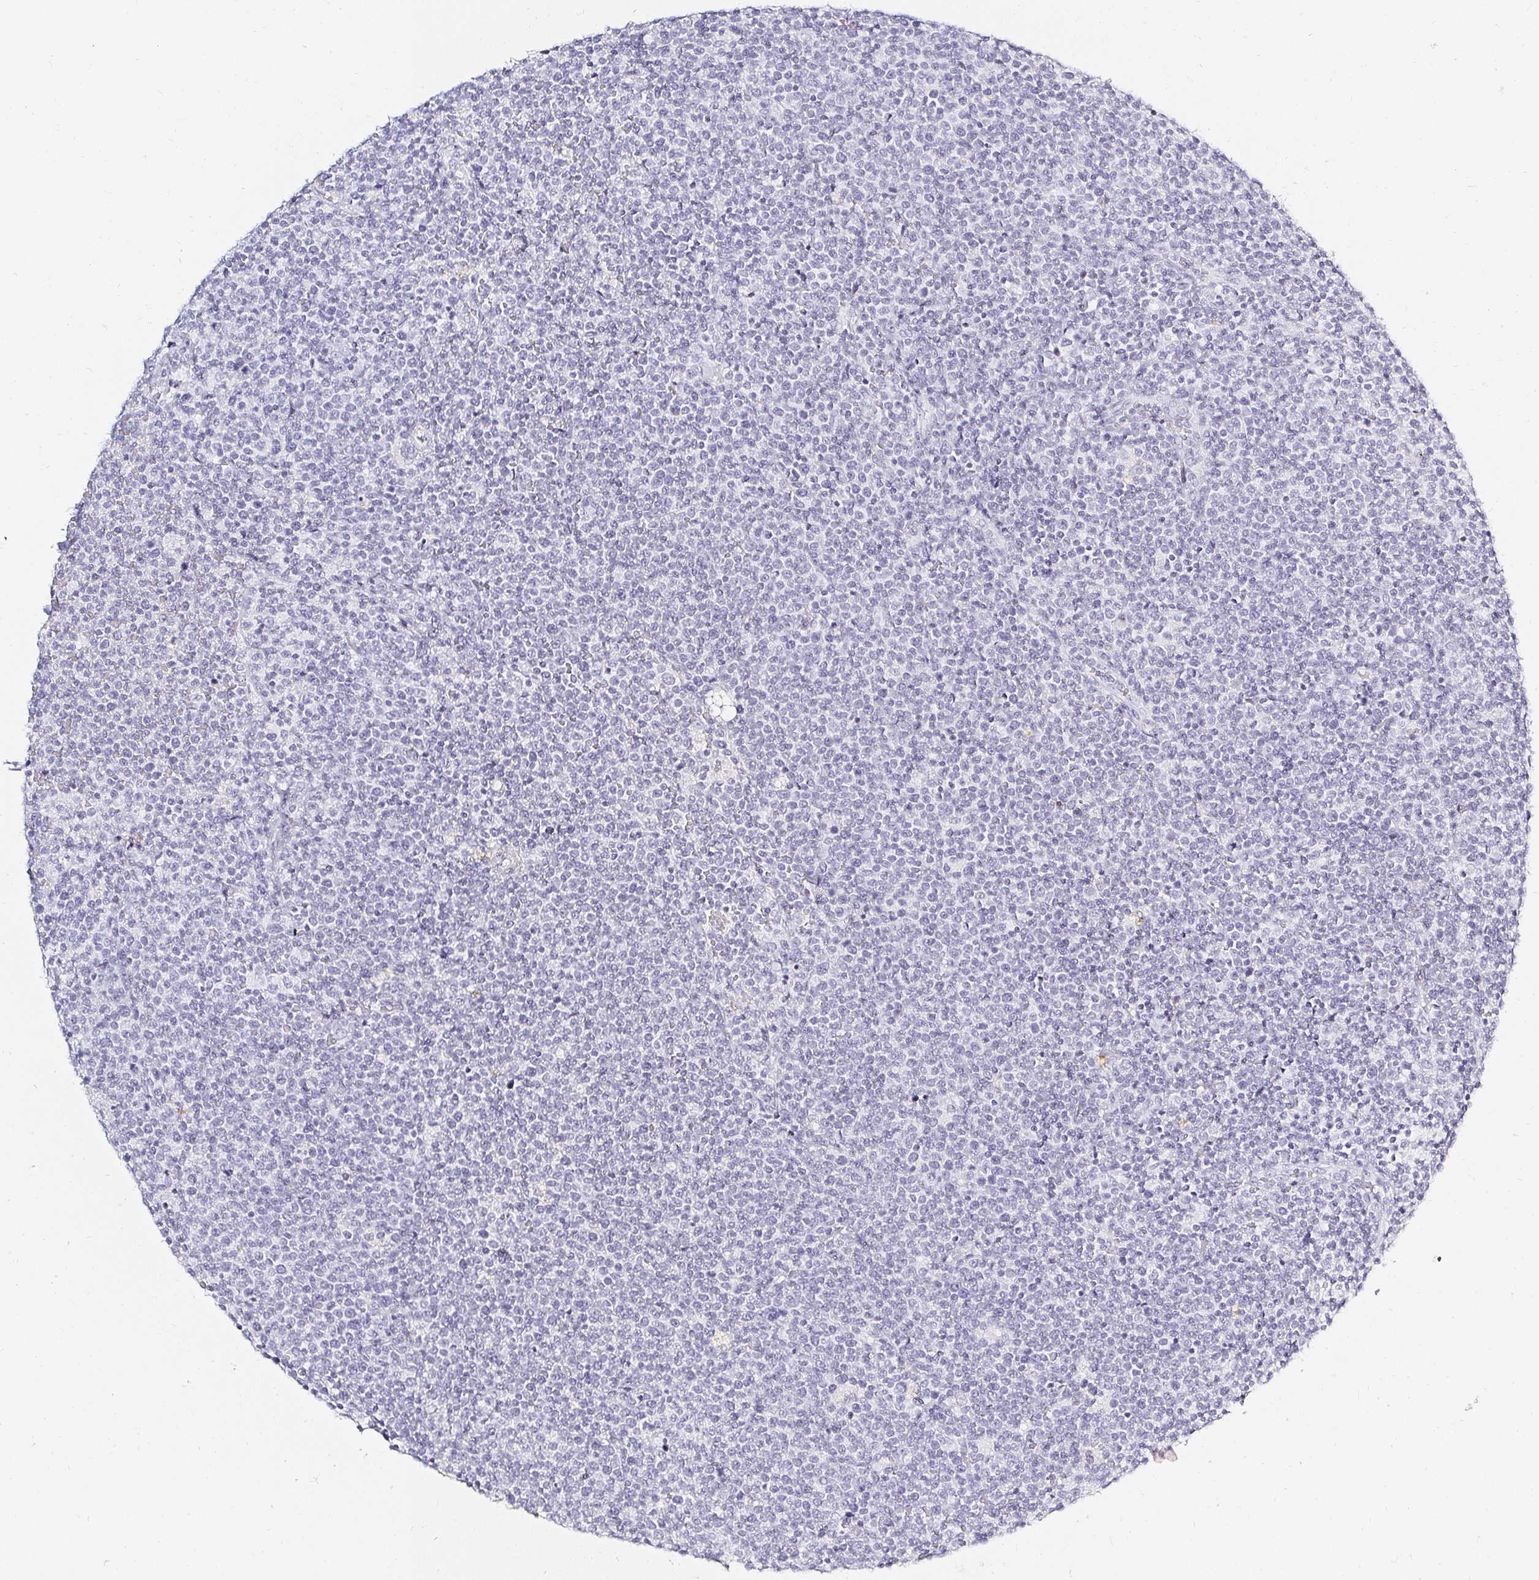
{"staining": {"intensity": "negative", "quantity": "none", "location": "none"}, "tissue": "lymphoma", "cell_type": "Tumor cells", "image_type": "cancer", "snomed": [{"axis": "morphology", "description": "Malignant lymphoma, non-Hodgkin's type, High grade"}, {"axis": "topography", "description": "Lymph node"}], "caption": "Histopathology image shows no significant protein staining in tumor cells of lymphoma. (Brightfield microscopy of DAB IHC at high magnification).", "gene": "ACAN", "patient": {"sex": "male", "age": 61}}